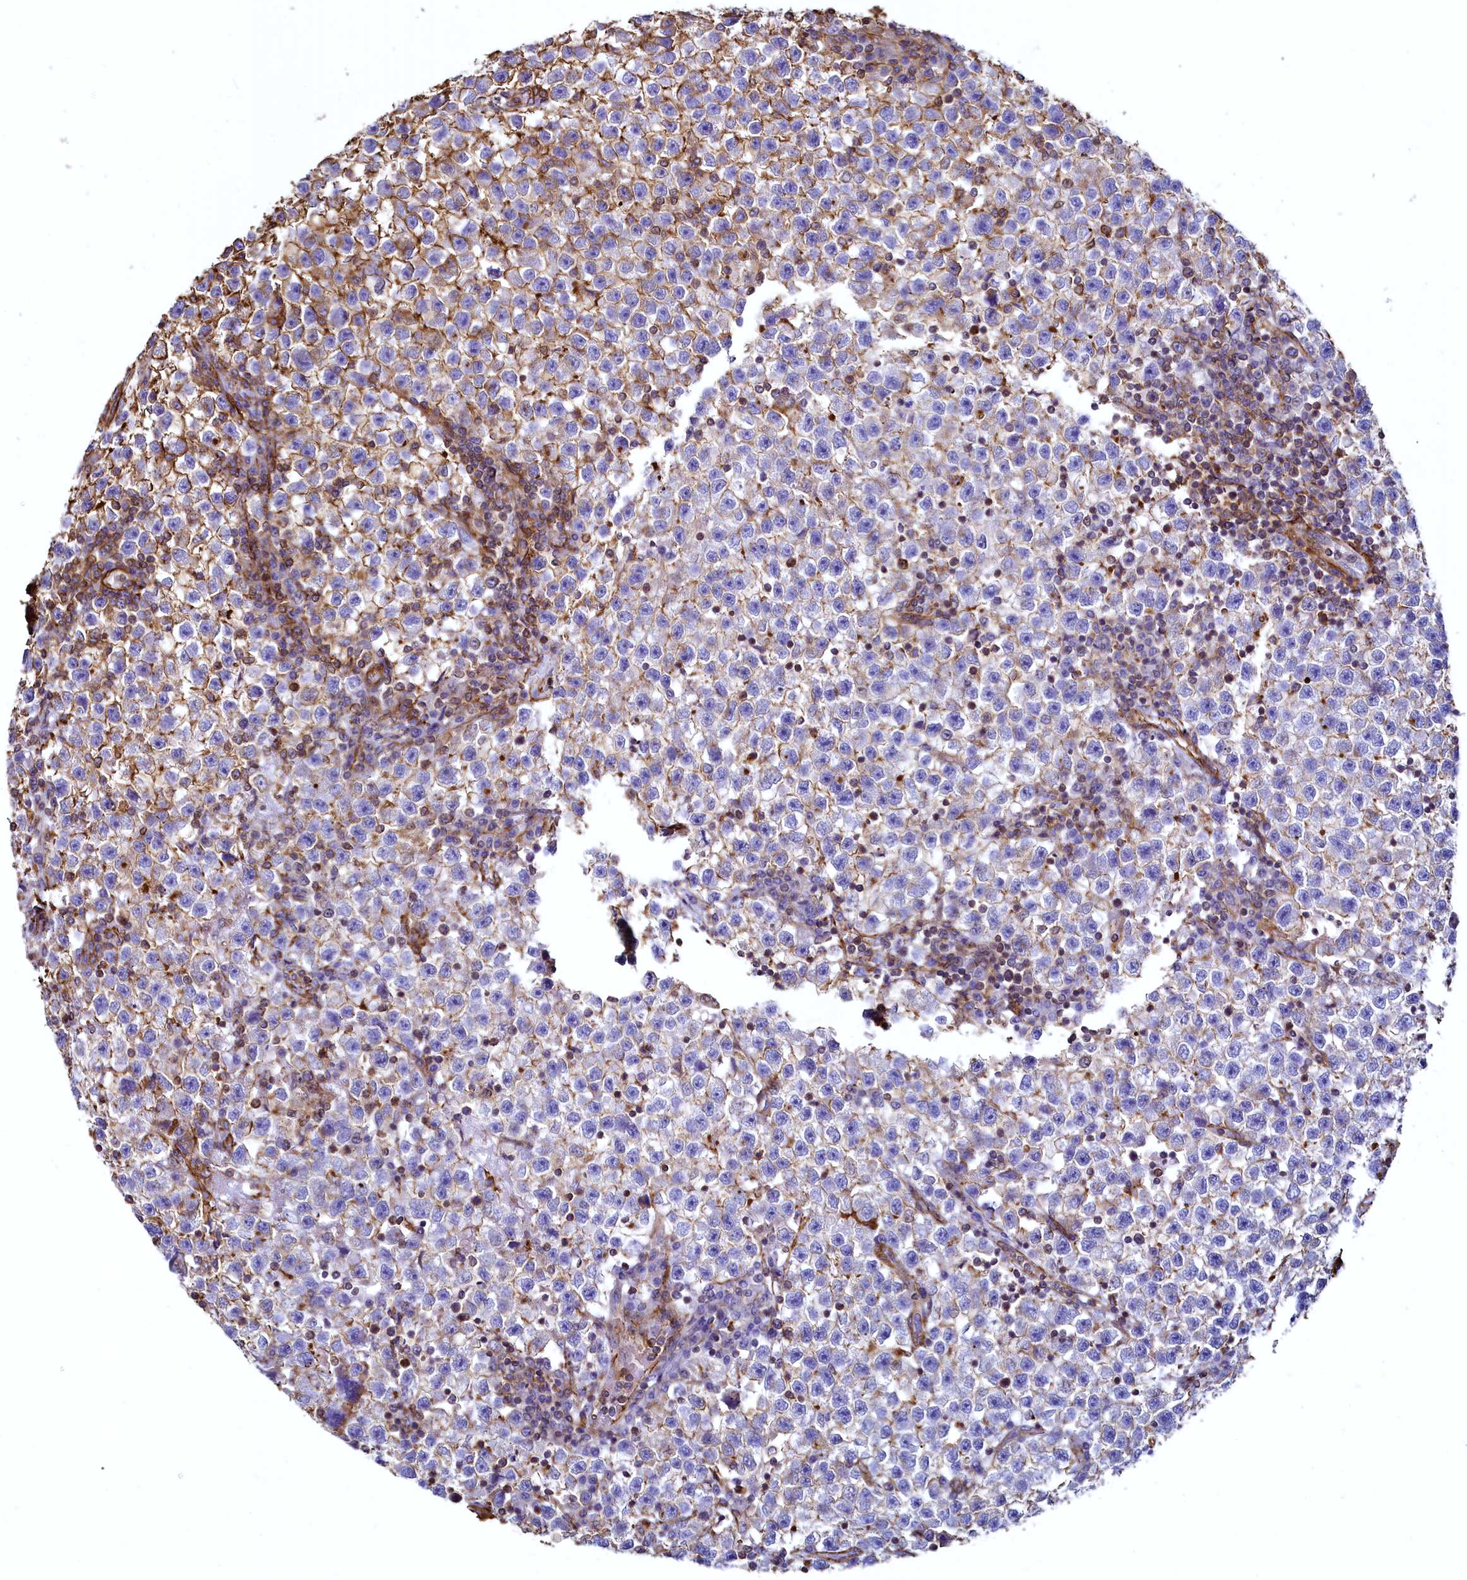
{"staining": {"intensity": "strong", "quantity": ">75%", "location": "cytoplasmic/membranous"}, "tissue": "testis cancer", "cell_type": "Tumor cells", "image_type": "cancer", "snomed": [{"axis": "morphology", "description": "Seminoma, NOS"}, {"axis": "topography", "description": "Testis"}], "caption": "IHC of testis cancer (seminoma) demonstrates high levels of strong cytoplasmic/membranous staining in about >75% of tumor cells. (DAB IHC with brightfield microscopy, high magnification).", "gene": "THBS1", "patient": {"sex": "male", "age": 22}}